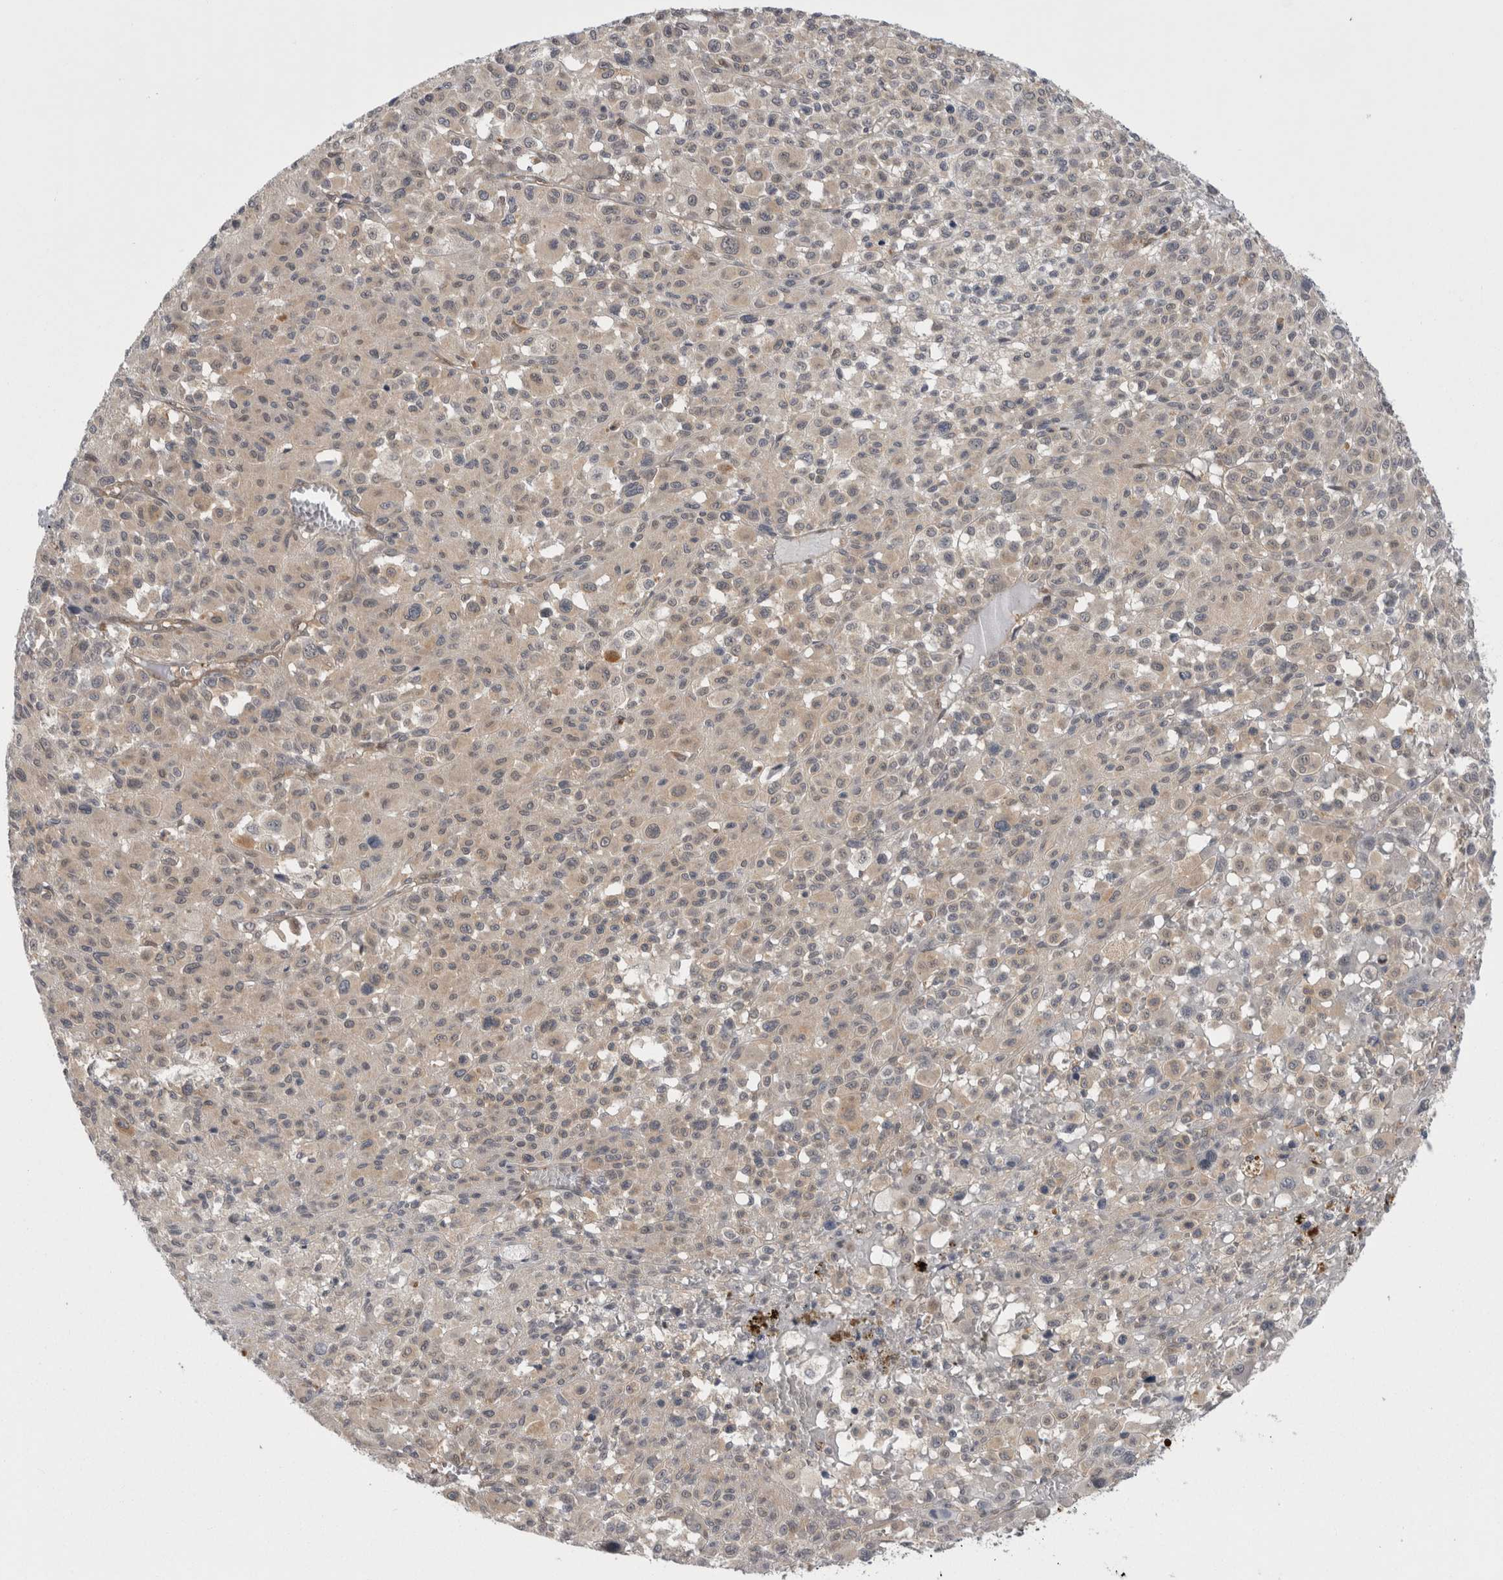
{"staining": {"intensity": "weak", "quantity": "<25%", "location": "nuclear"}, "tissue": "melanoma", "cell_type": "Tumor cells", "image_type": "cancer", "snomed": [{"axis": "morphology", "description": "Malignant melanoma, Metastatic site"}, {"axis": "topography", "description": "Skin"}], "caption": "IHC of human malignant melanoma (metastatic site) demonstrates no expression in tumor cells.", "gene": "PSMB2", "patient": {"sex": "female", "age": 74}}